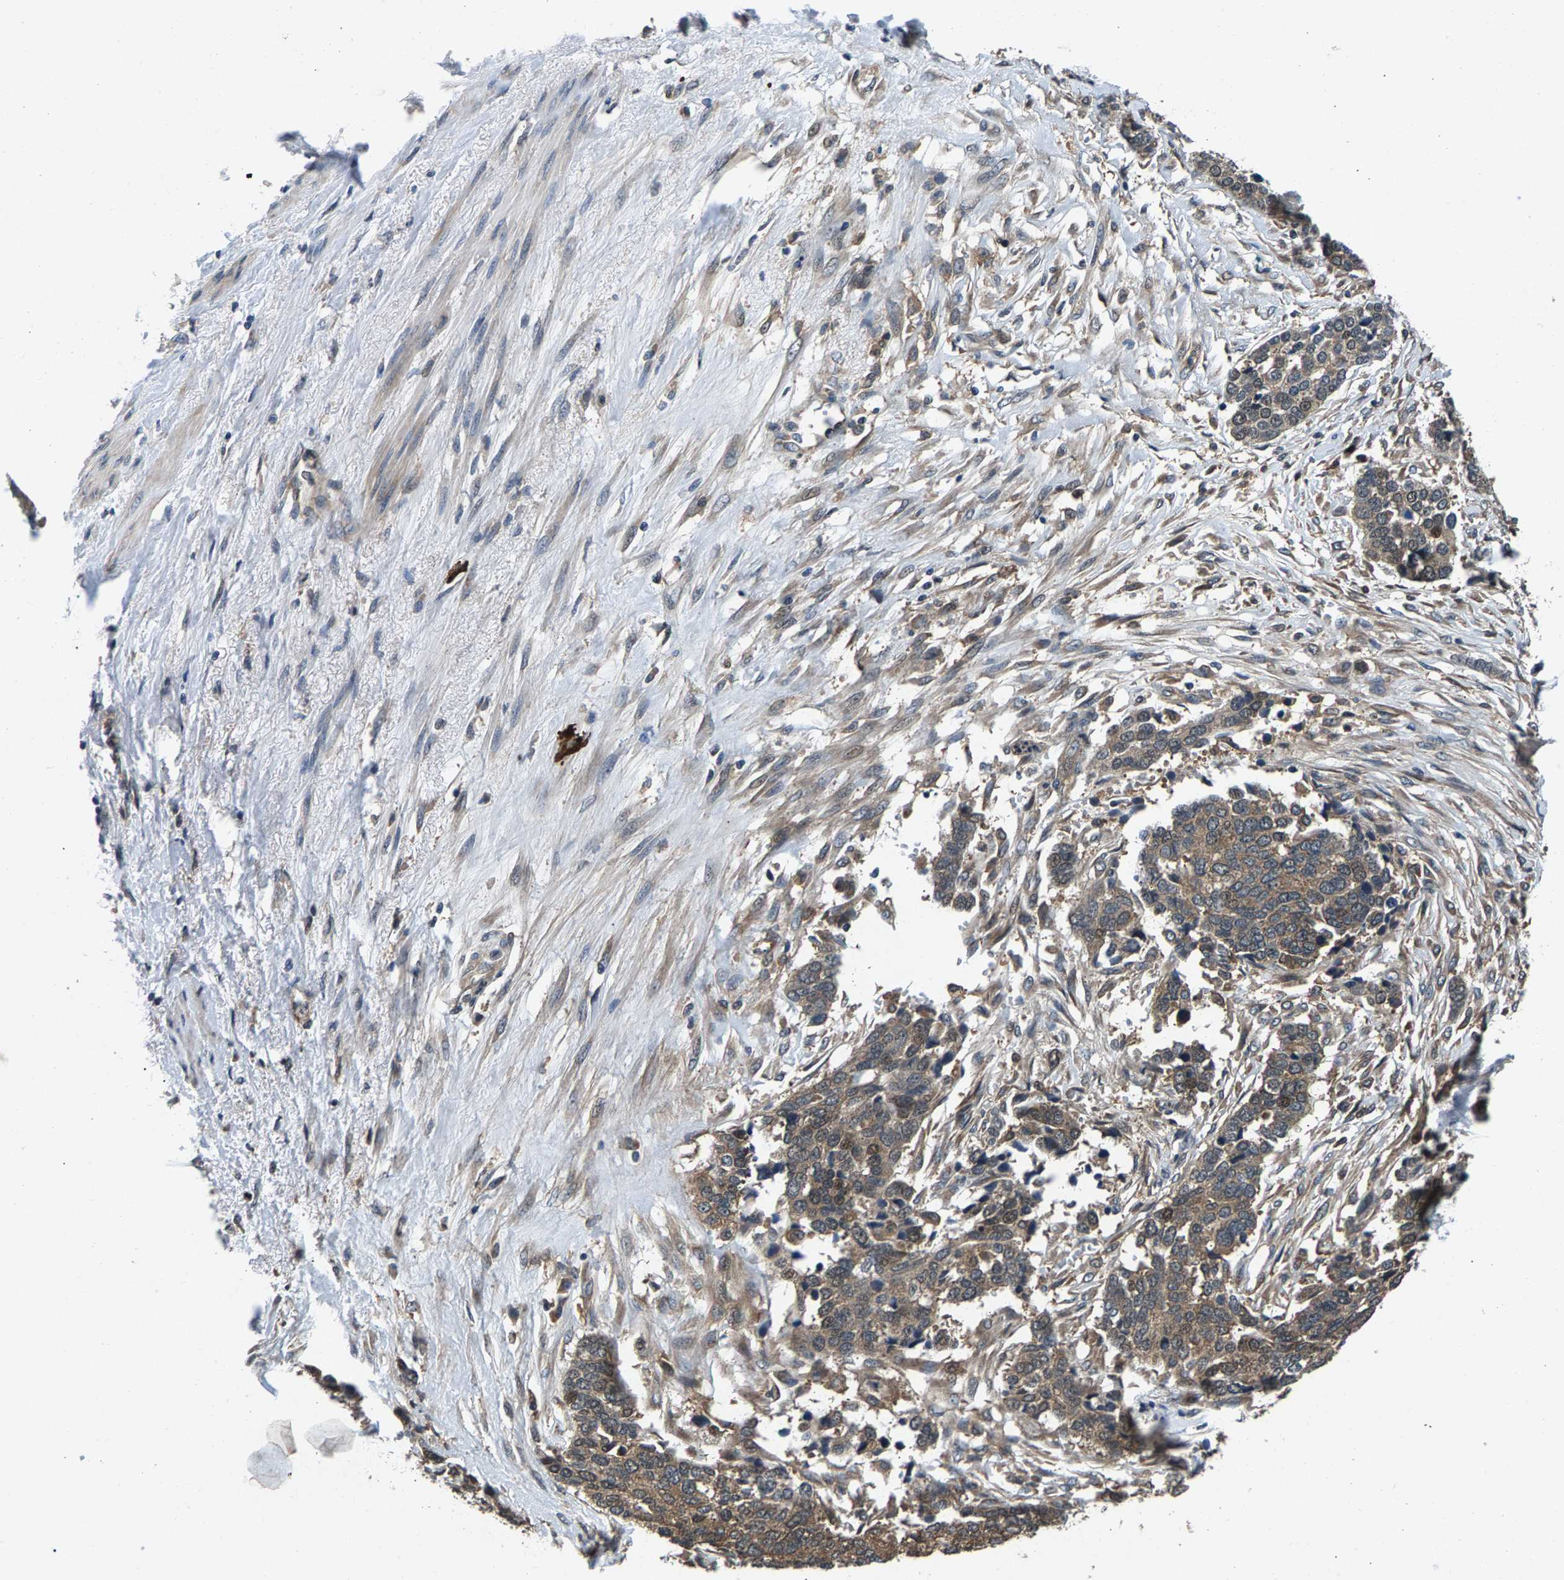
{"staining": {"intensity": "moderate", "quantity": ">75%", "location": "cytoplasmic/membranous"}, "tissue": "ovarian cancer", "cell_type": "Tumor cells", "image_type": "cancer", "snomed": [{"axis": "morphology", "description": "Cystadenocarcinoma, serous, NOS"}, {"axis": "topography", "description": "Ovary"}], "caption": "Moderate cytoplasmic/membranous staining for a protein is identified in about >75% of tumor cells of serous cystadenocarcinoma (ovarian) using IHC.", "gene": "FAM78A", "patient": {"sex": "female", "age": 44}}